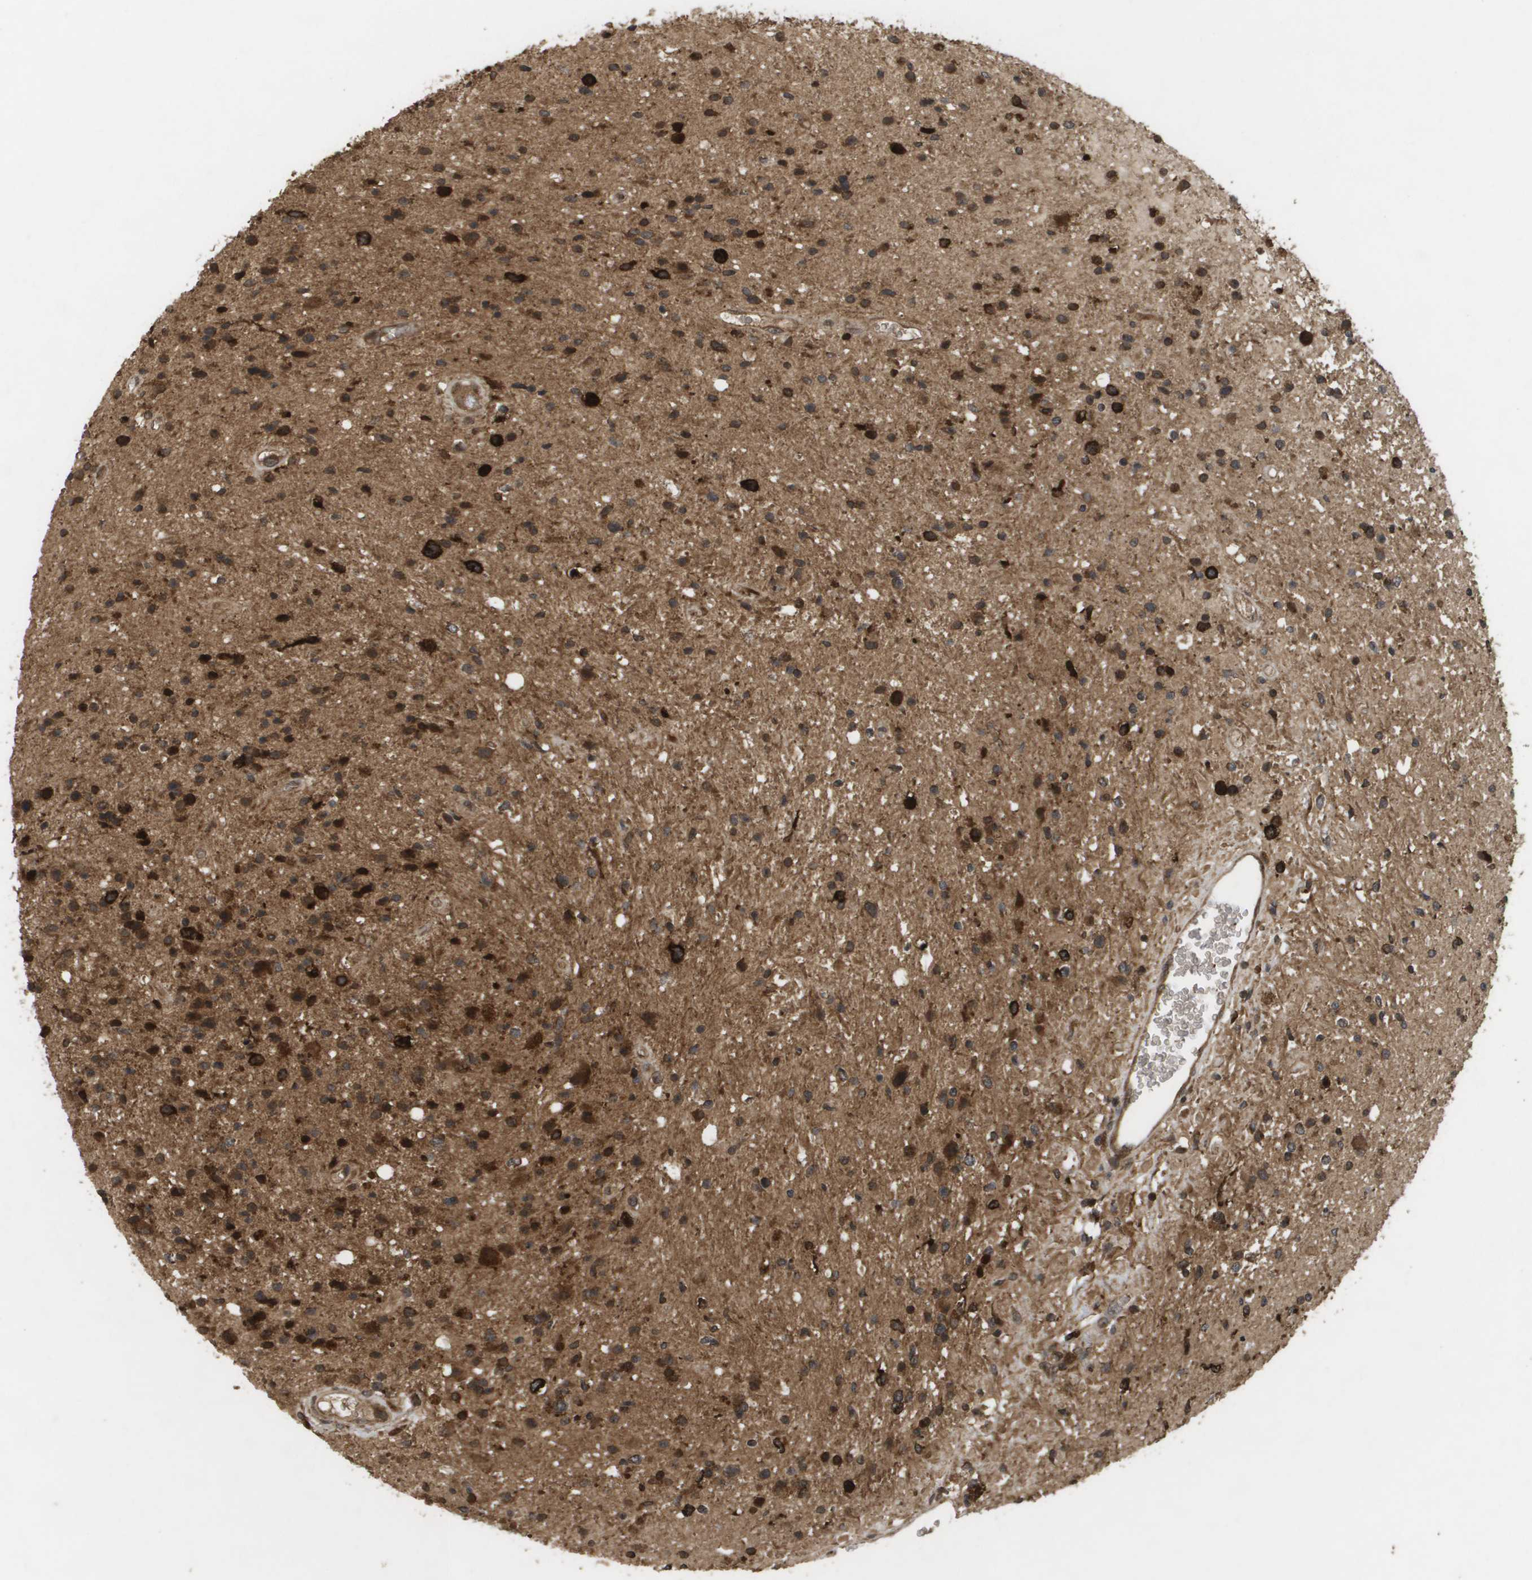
{"staining": {"intensity": "strong", "quantity": ">75%", "location": "cytoplasmic/membranous,nuclear"}, "tissue": "glioma", "cell_type": "Tumor cells", "image_type": "cancer", "snomed": [{"axis": "morphology", "description": "Glioma, malignant, High grade"}, {"axis": "topography", "description": "Brain"}], "caption": "Protein expression analysis of malignant glioma (high-grade) demonstrates strong cytoplasmic/membranous and nuclear expression in about >75% of tumor cells.", "gene": "KIF11", "patient": {"sex": "male", "age": 33}}